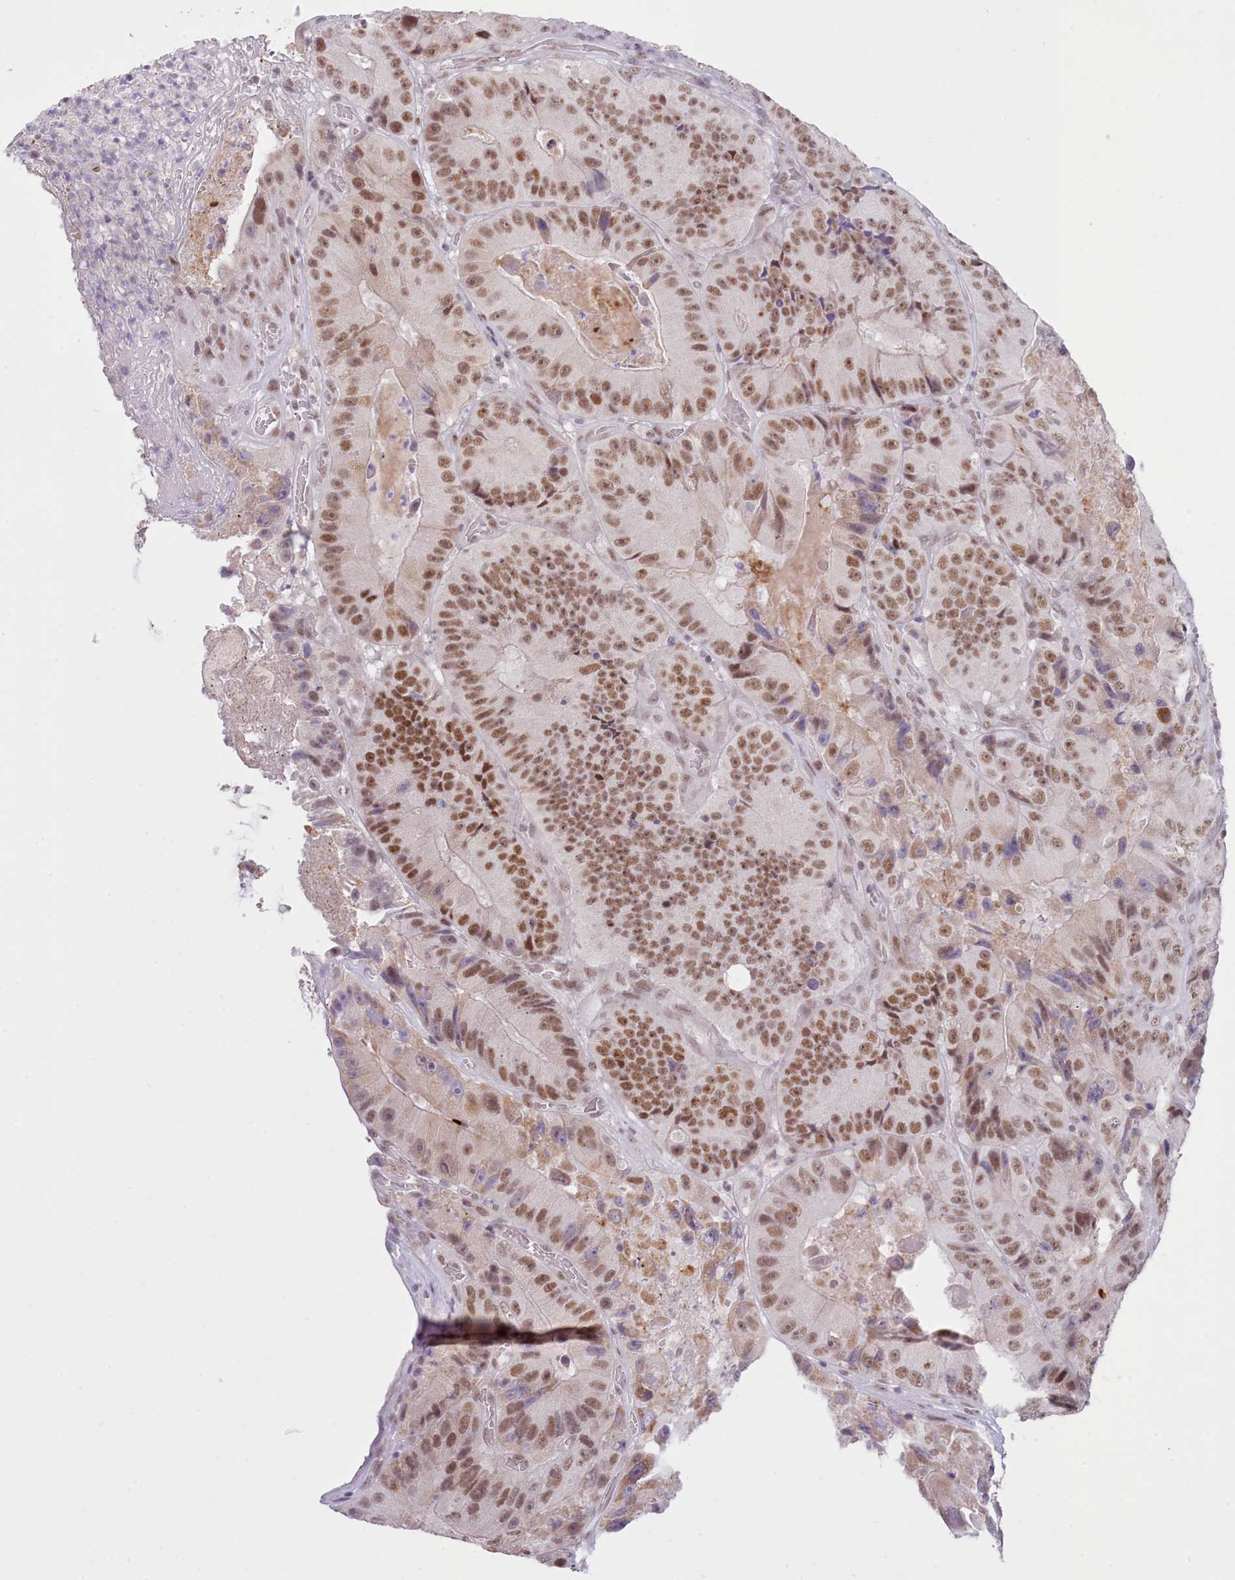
{"staining": {"intensity": "moderate", "quantity": ">75%", "location": "nuclear"}, "tissue": "colorectal cancer", "cell_type": "Tumor cells", "image_type": "cancer", "snomed": [{"axis": "morphology", "description": "Adenocarcinoma, NOS"}, {"axis": "topography", "description": "Colon"}], "caption": "IHC photomicrograph of human colorectal adenocarcinoma stained for a protein (brown), which exhibits medium levels of moderate nuclear expression in approximately >75% of tumor cells.", "gene": "RFX1", "patient": {"sex": "female", "age": 86}}